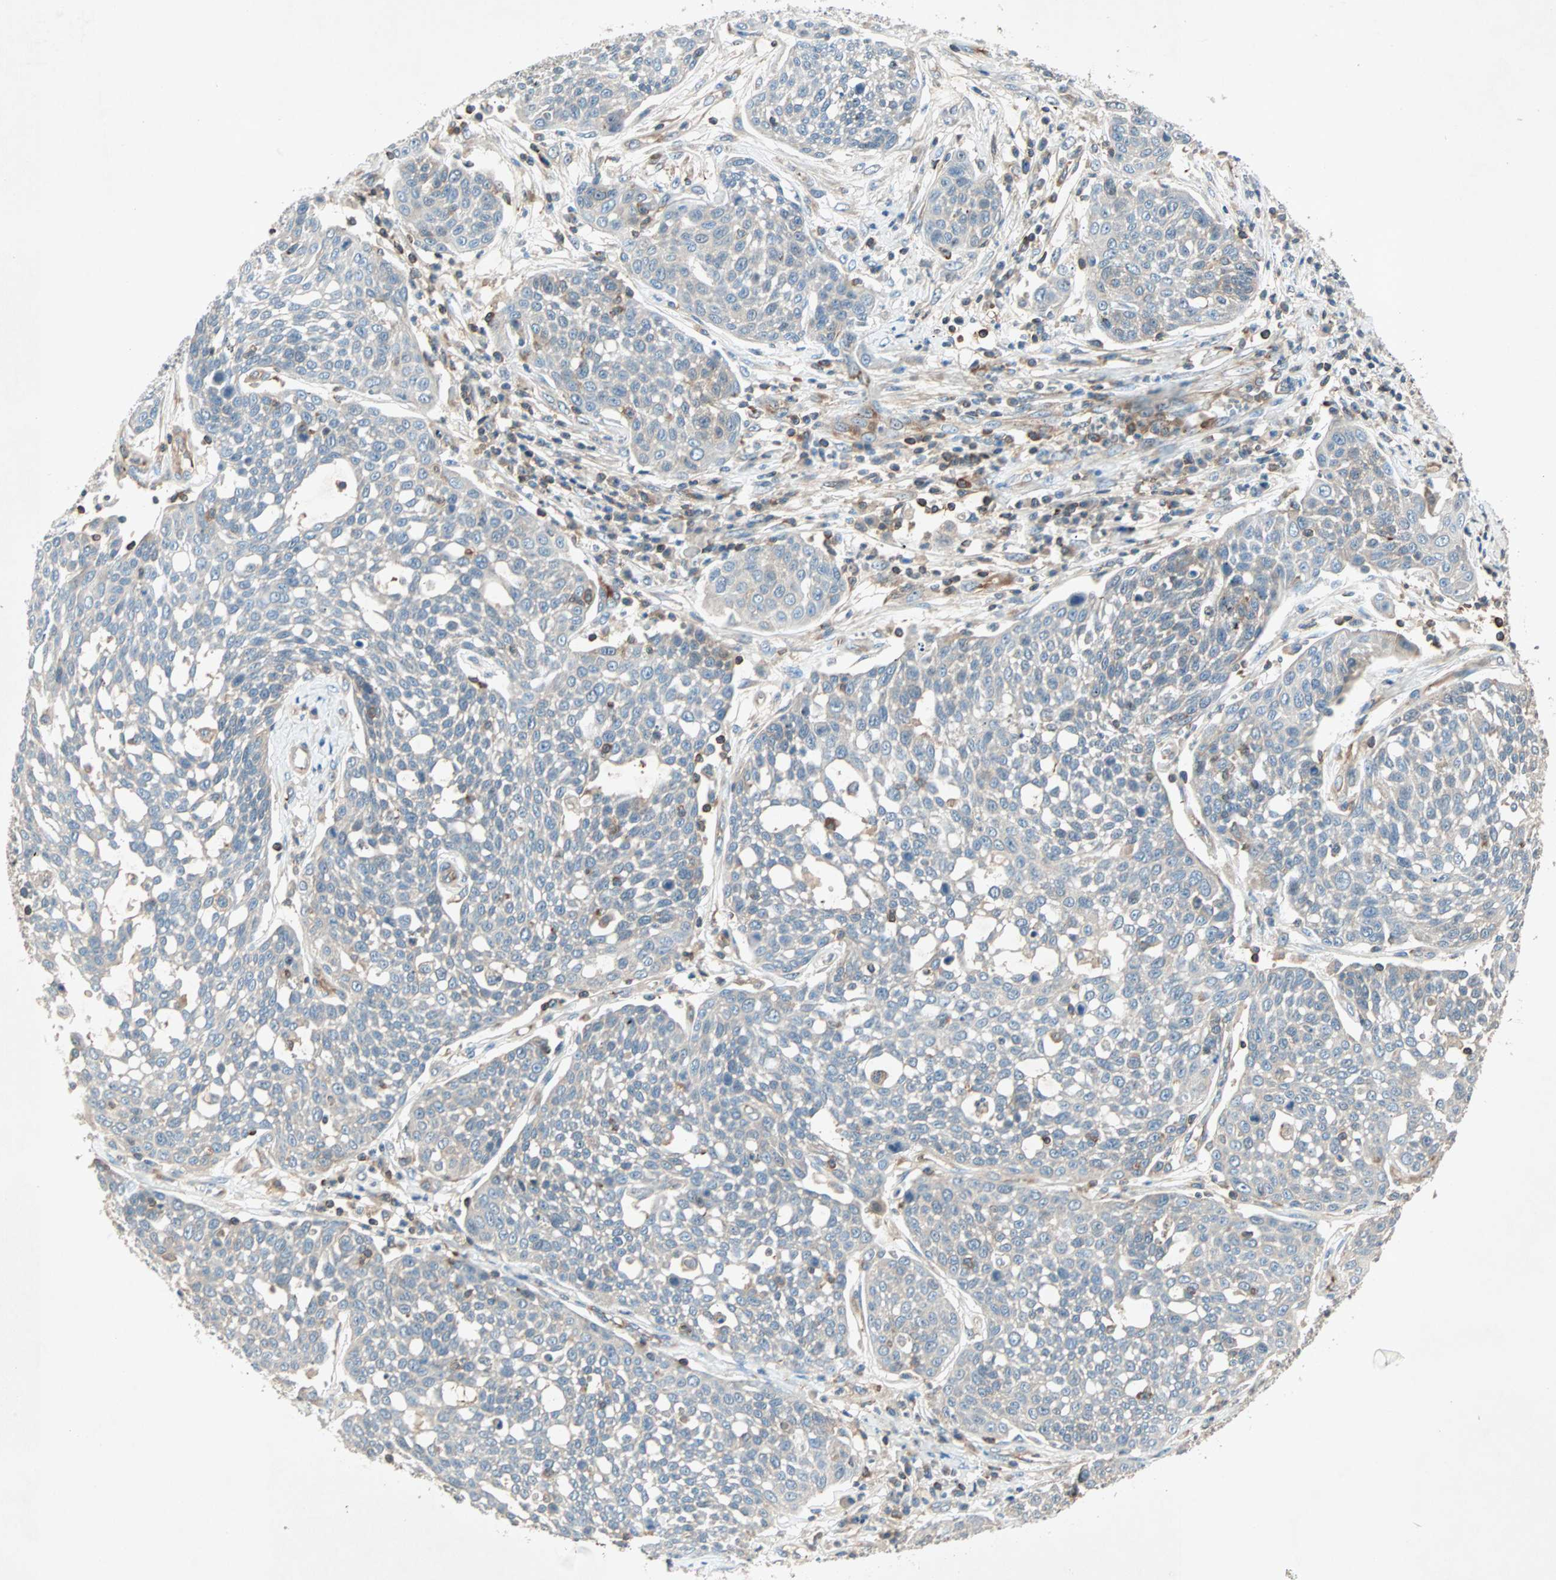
{"staining": {"intensity": "weak", "quantity": ">75%", "location": "cytoplasmic/membranous"}, "tissue": "cervical cancer", "cell_type": "Tumor cells", "image_type": "cancer", "snomed": [{"axis": "morphology", "description": "Squamous cell carcinoma, NOS"}, {"axis": "topography", "description": "Cervix"}], "caption": "Human cervical cancer stained with a protein marker reveals weak staining in tumor cells.", "gene": "TEC", "patient": {"sex": "female", "age": 34}}